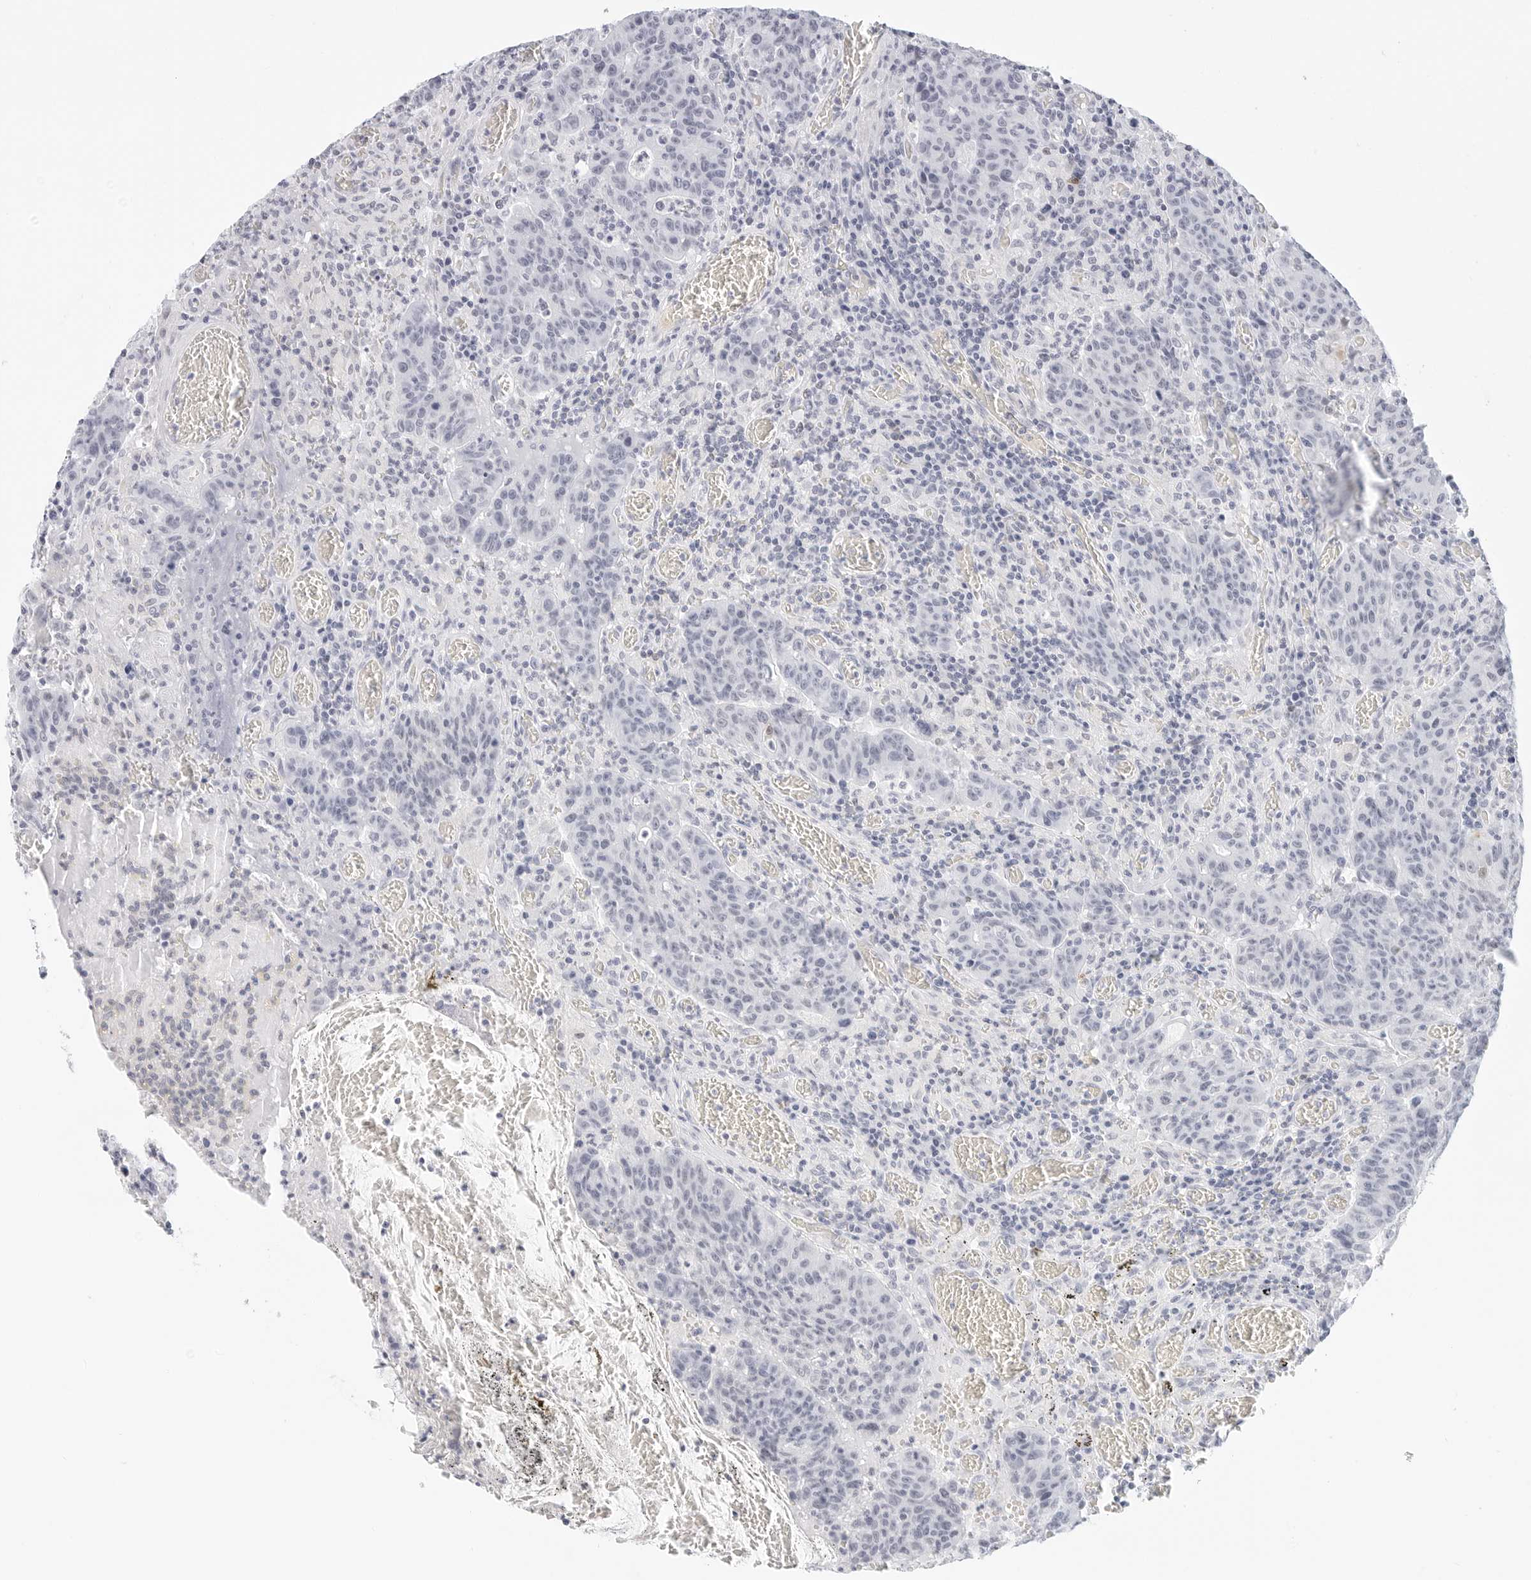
{"staining": {"intensity": "negative", "quantity": "none", "location": "none"}, "tissue": "colorectal cancer", "cell_type": "Tumor cells", "image_type": "cancer", "snomed": [{"axis": "morphology", "description": "Adenocarcinoma, NOS"}, {"axis": "topography", "description": "Colon"}], "caption": "Colorectal cancer (adenocarcinoma) was stained to show a protein in brown. There is no significant positivity in tumor cells.", "gene": "CD22", "patient": {"sex": "female", "age": 75}}